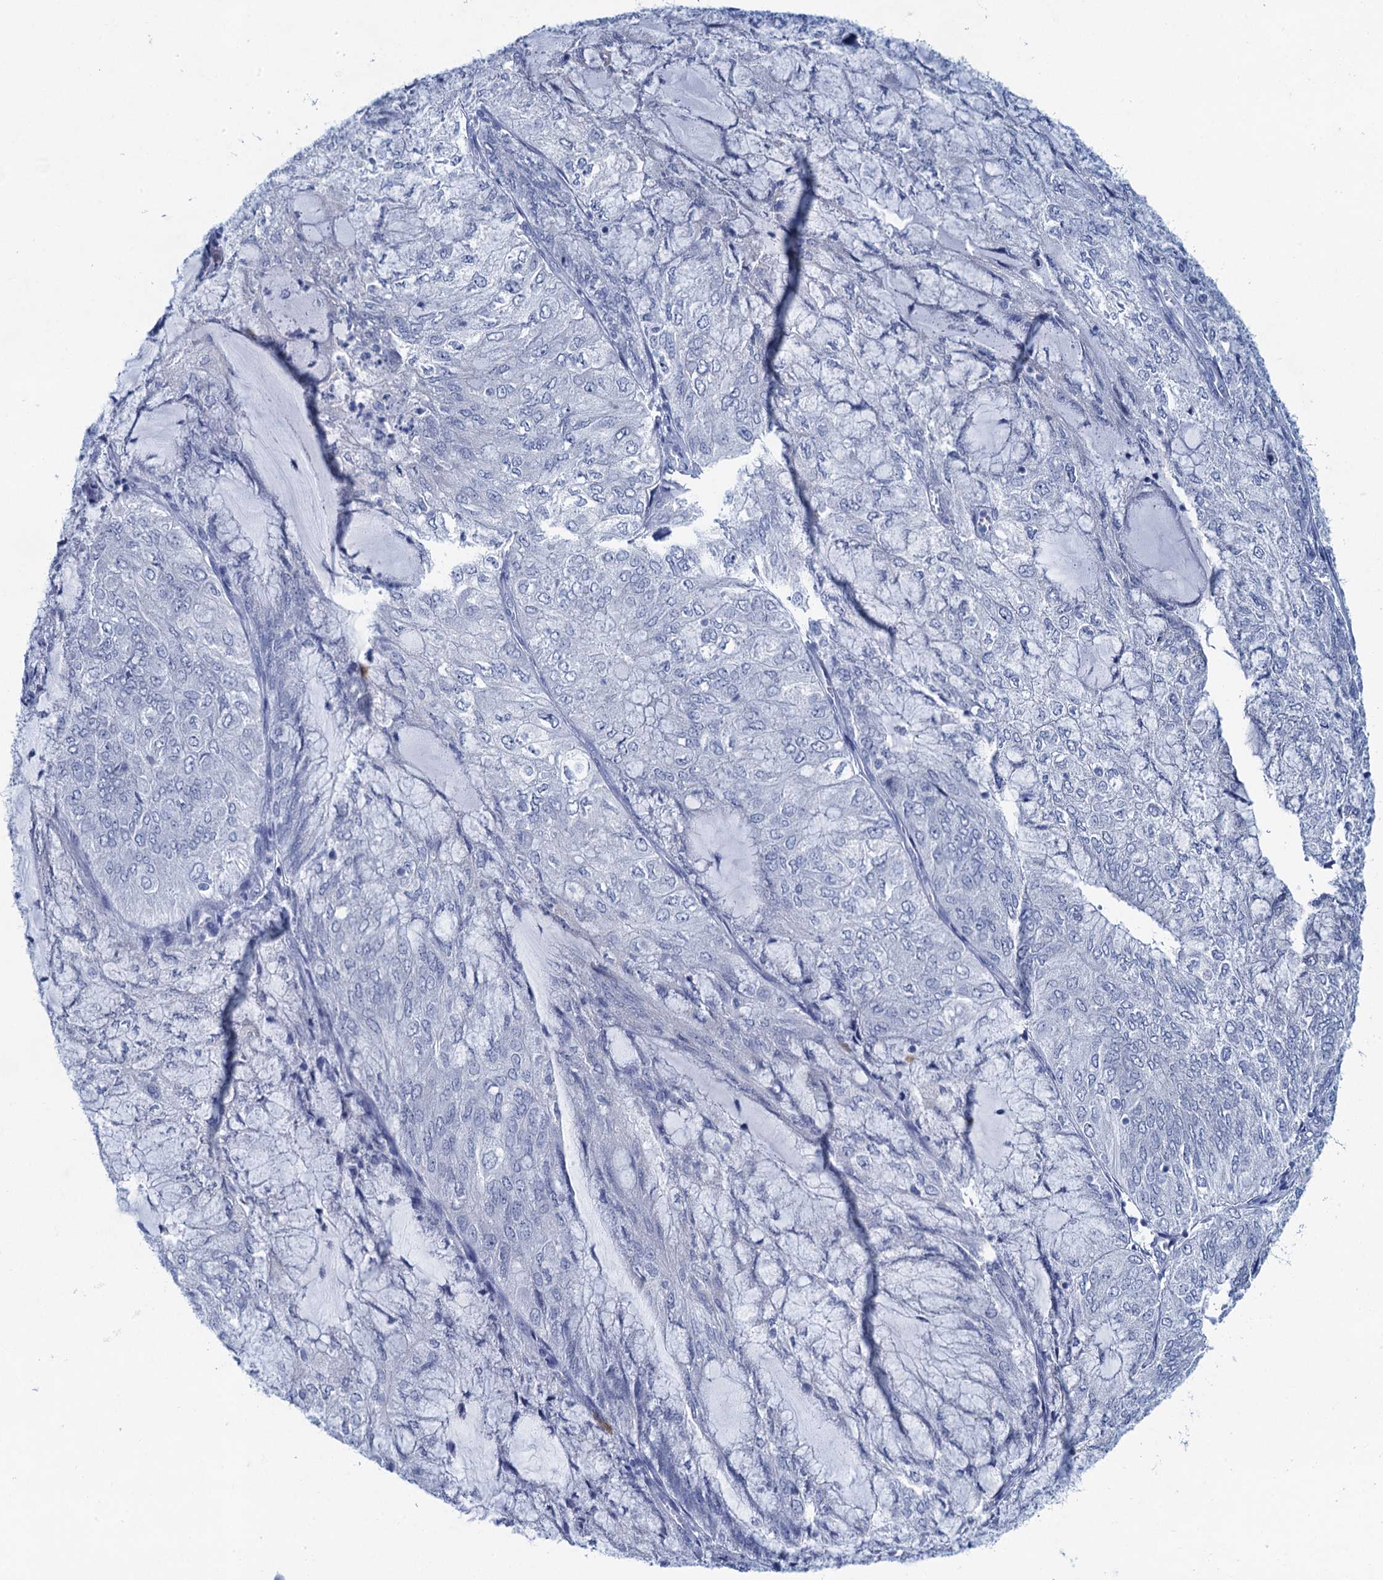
{"staining": {"intensity": "negative", "quantity": "none", "location": "none"}, "tissue": "endometrial cancer", "cell_type": "Tumor cells", "image_type": "cancer", "snomed": [{"axis": "morphology", "description": "Adenocarcinoma, NOS"}, {"axis": "topography", "description": "Endometrium"}], "caption": "An IHC image of adenocarcinoma (endometrial) is shown. There is no staining in tumor cells of adenocarcinoma (endometrial). (DAB (3,3'-diaminobenzidine) immunohistochemistry (IHC), high magnification).", "gene": "HAPSTR1", "patient": {"sex": "female", "age": 81}}